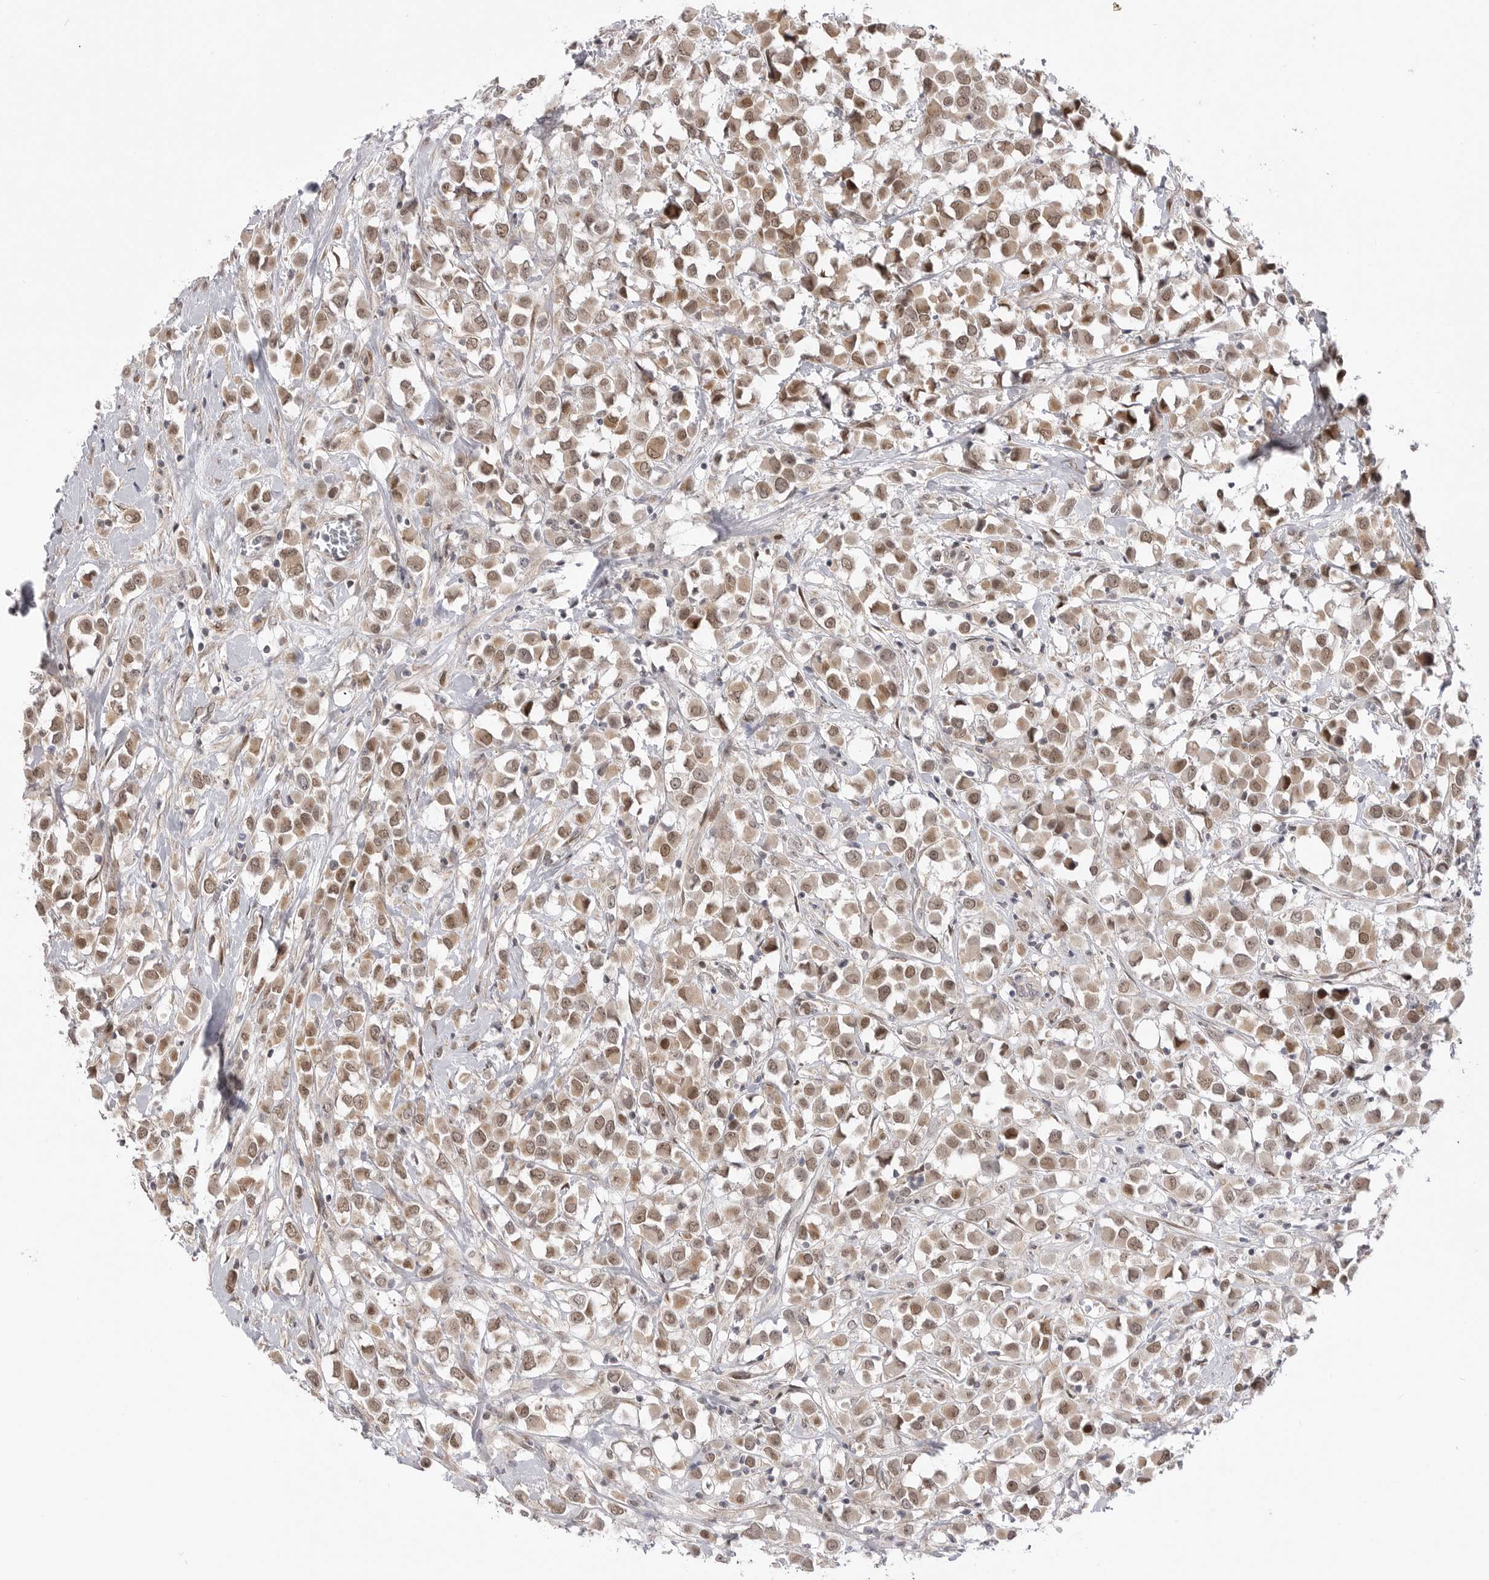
{"staining": {"intensity": "moderate", "quantity": ">75%", "location": "cytoplasmic/membranous,nuclear"}, "tissue": "breast cancer", "cell_type": "Tumor cells", "image_type": "cancer", "snomed": [{"axis": "morphology", "description": "Duct carcinoma"}, {"axis": "topography", "description": "Breast"}], "caption": "Infiltrating ductal carcinoma (breast) was stained to show a protein in brown. There is medium levels of moderate cytoplasmic/membranous and nuclear staining in about >75% of tumor cells. Using DAB (3,3'-diaminobenzidine) (brown) and hematoxylin (blue) stains, captured at high magnification using brightfield microscopy.", "gene": "GGT6", "patient": {"sex": "female", "age": 61}}